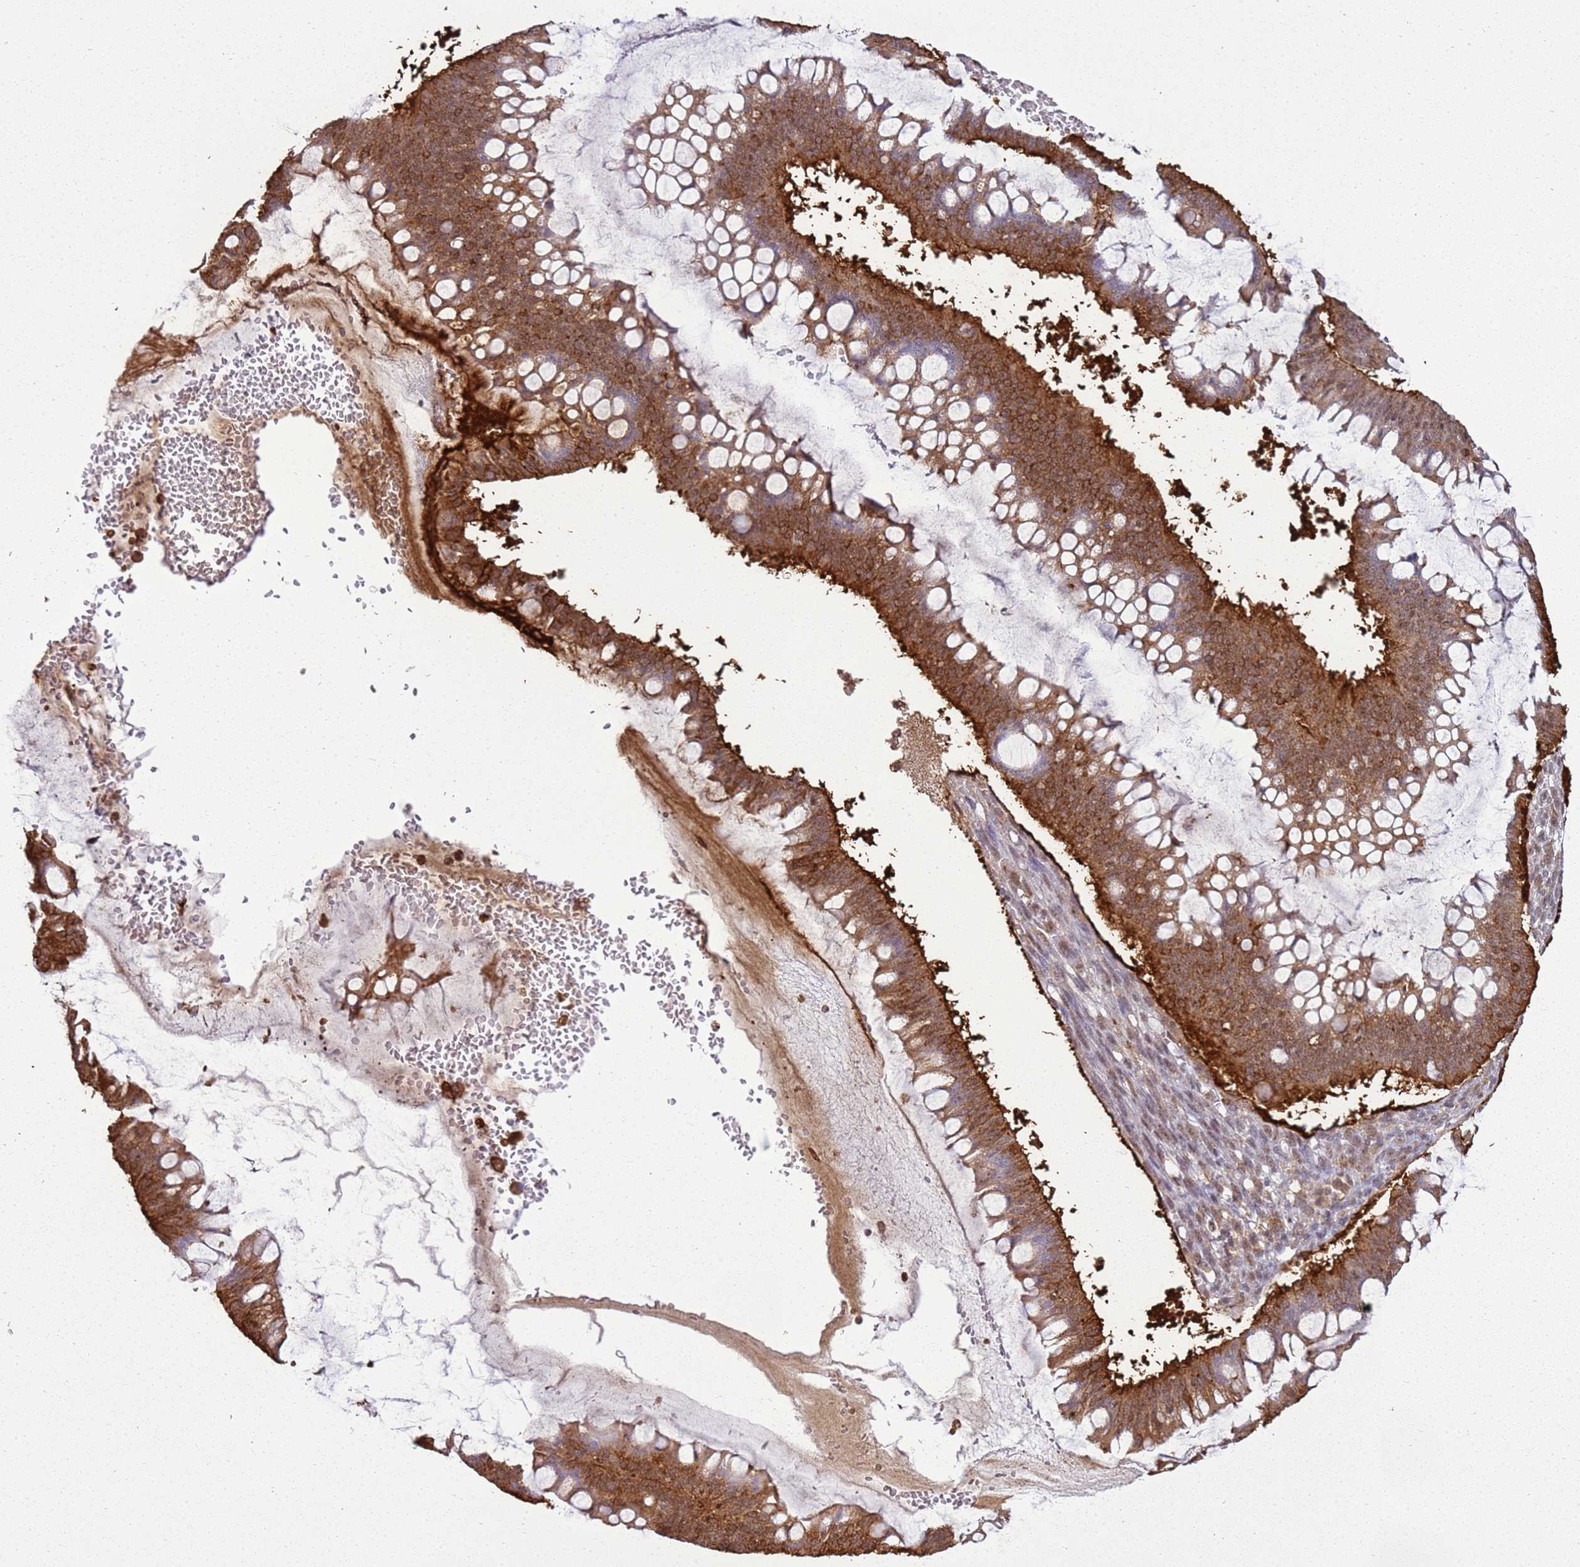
{"staining": {"intensity": "strong", "quantity": ">75%", "location": "cytoplasmic/membranous"}, "tissue": "ovarian cancer", "cell_type": "Tumor cells", "image_type": "cancer", "snomed": [{"axis": "morphology", "description": "Cystadenocarcinoma, mucinous, NOS"}, {"axis": "topography", "description": "Ovary"}], "caption": "Immunohistochemistry of ovarian cancer (mucinous cystadenocarcinoma) exhibits high levels of strong cytoplasmic/membranous staining in approximately >75% of tumor cells. Using DAB (3,3'-diaminobenzidine) (brown) and hematoxylin (blue) stains, captured at high magnification using brightfield microscopy.", "gene": "GABRE", "patient": {"sex": "female", "age": 73}}